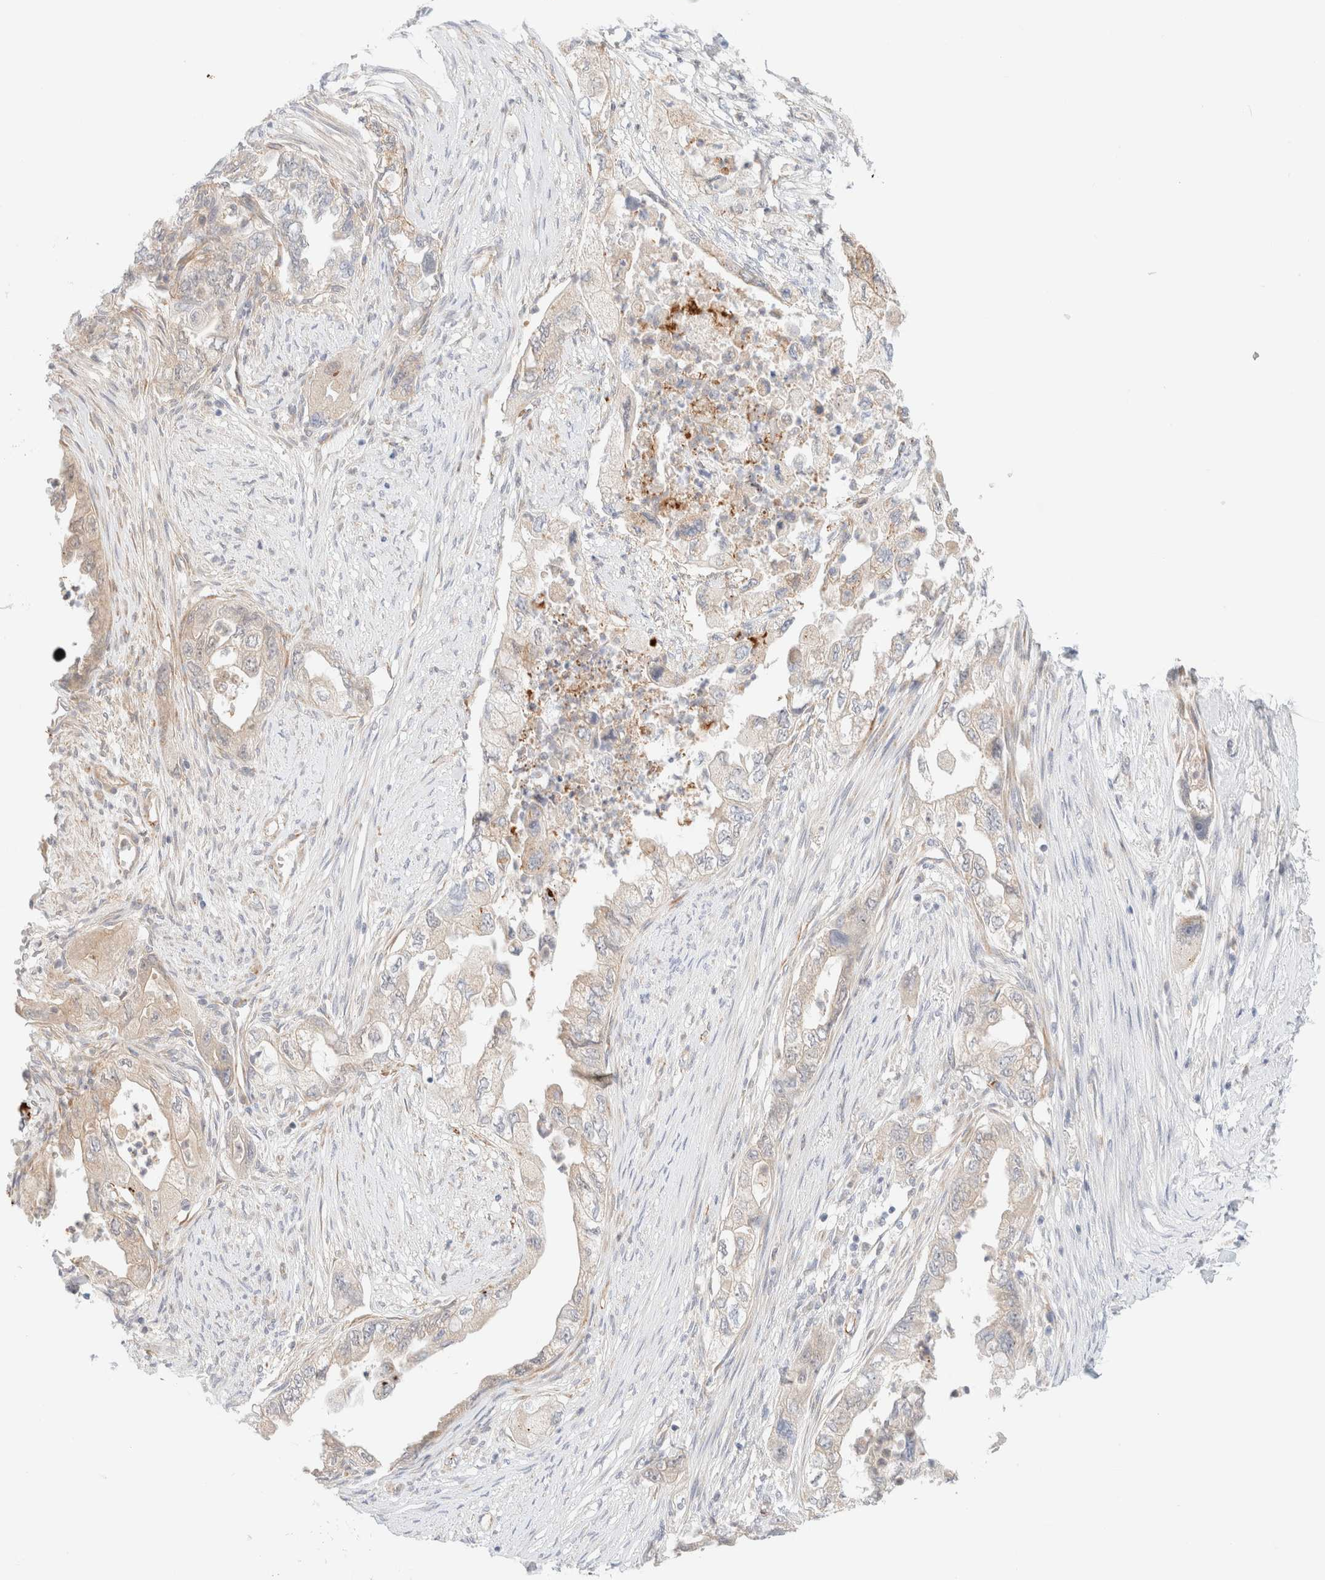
{"staining": {"intensity": "weak", "quantity": "<25%", "location": "cytoplasmic/membranous"}, "tissue": "pancreatic cancer", "cell_type": "Tumor cells", "image_type": "cancer", "snomed": [{"axis": "morphology", "description": "Adenocarcinoma, NOS"}, {"axis": "topography", "description": "Pancreas"}], "caption": "A high-resolution micrograph shows immunohistochemistry staining of pancreatic cancer (adenocarcinoma), which shows no significant positivity in tumor cells.", "gene": "UNC13B", "patient": {"sex": "female", "age": 73}}